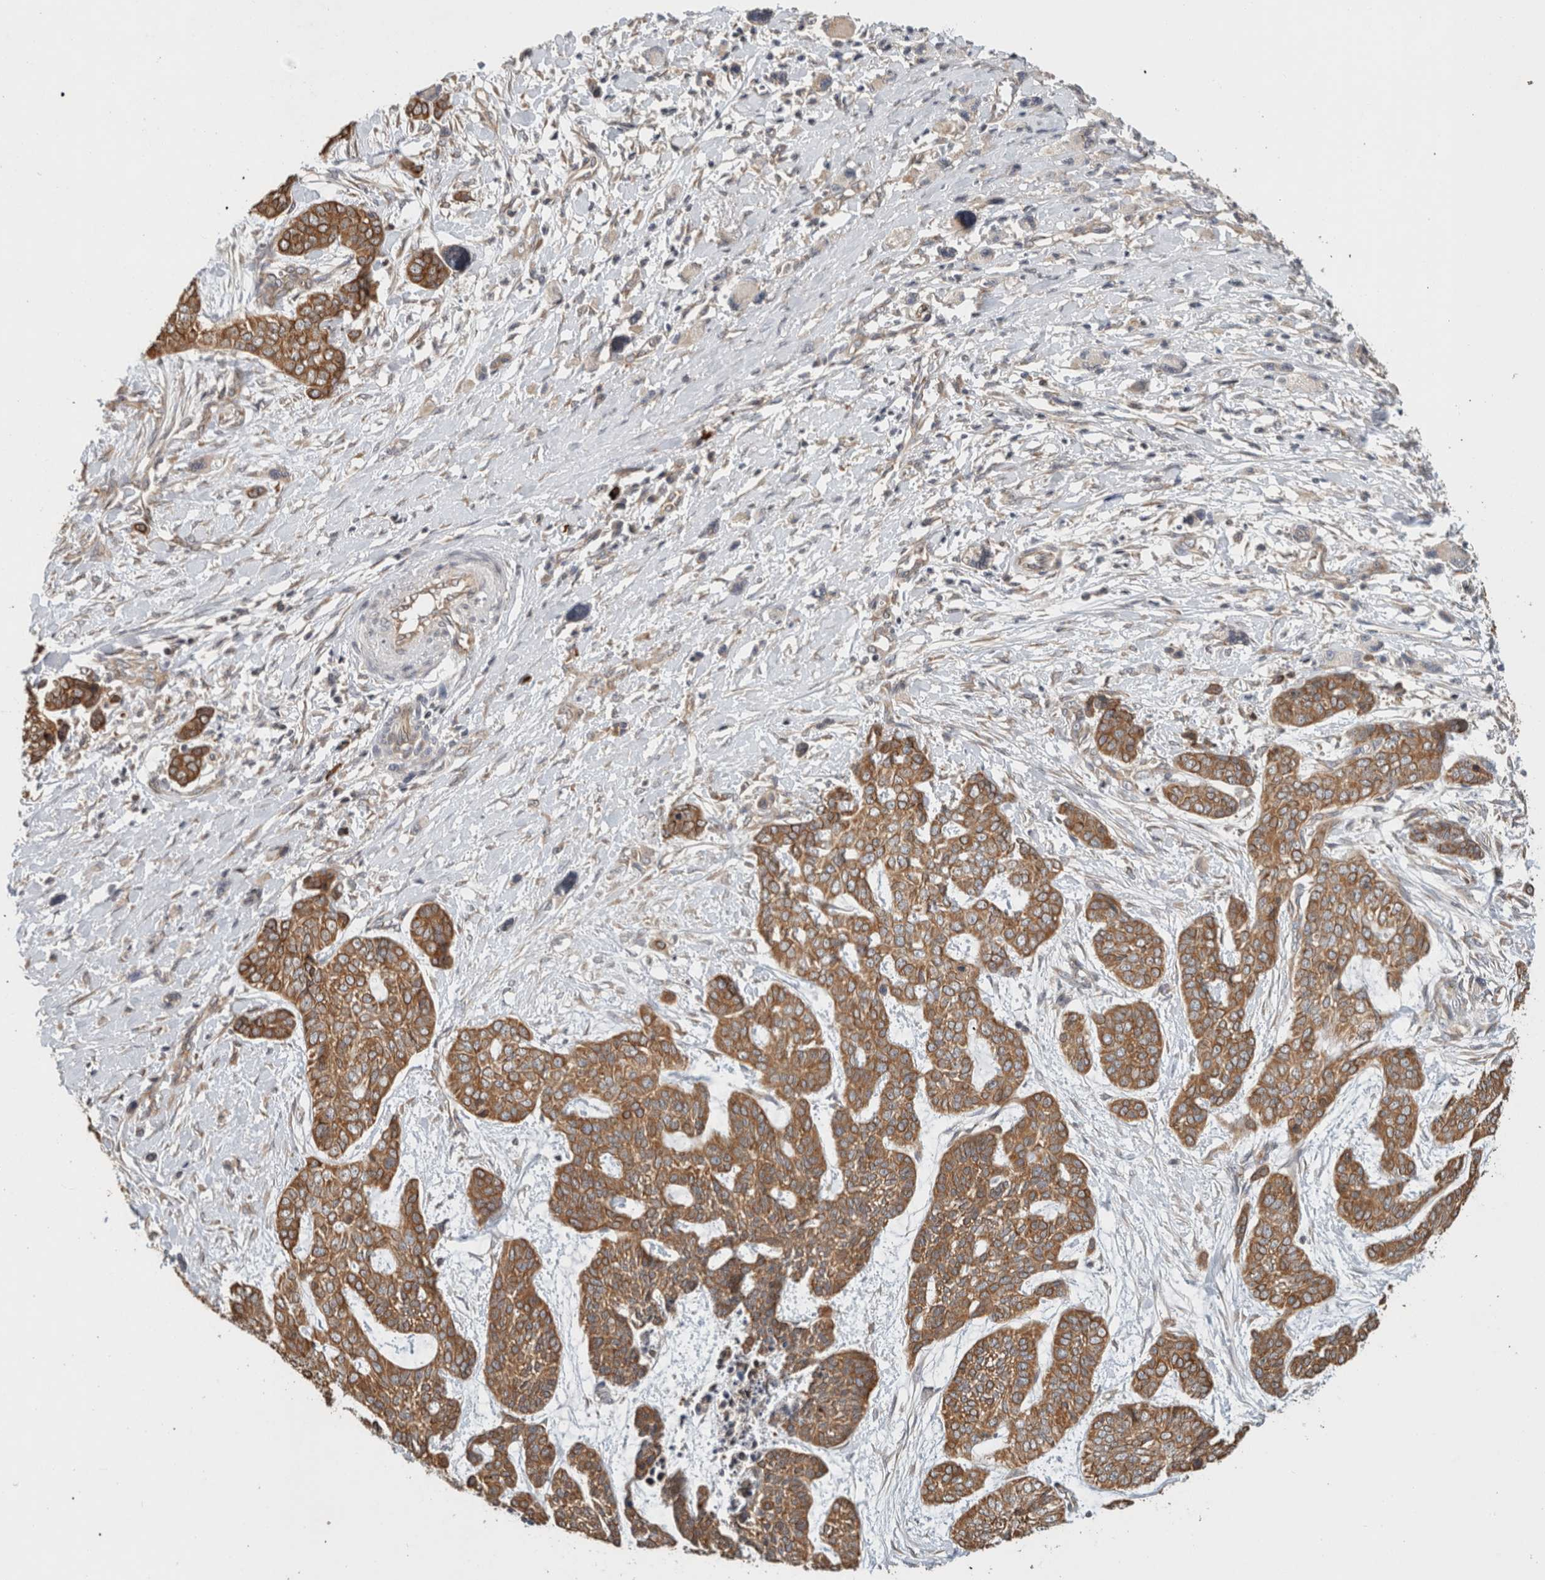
{"staining": {"intensity": "strong", "quantity": ">75%", "location": "cytoplasmic/membranous"}, "tissue": "skin cancer", "cell_type": "Tumor cells", "image_type": "cancer", "snomed": [{"axis": "morphology", "description": "Basal cell carcinoma"}, {"axis": "topography", "description": "Skin"}], "caption": "This is an image of immunohistochemistry staining of skin basal cell carcinoma, which shows strong positivity in the cytoplasmic/membranous of tumor cells.", "gene": "PUM1", "patient": {"sex": "female", "age": 64}}